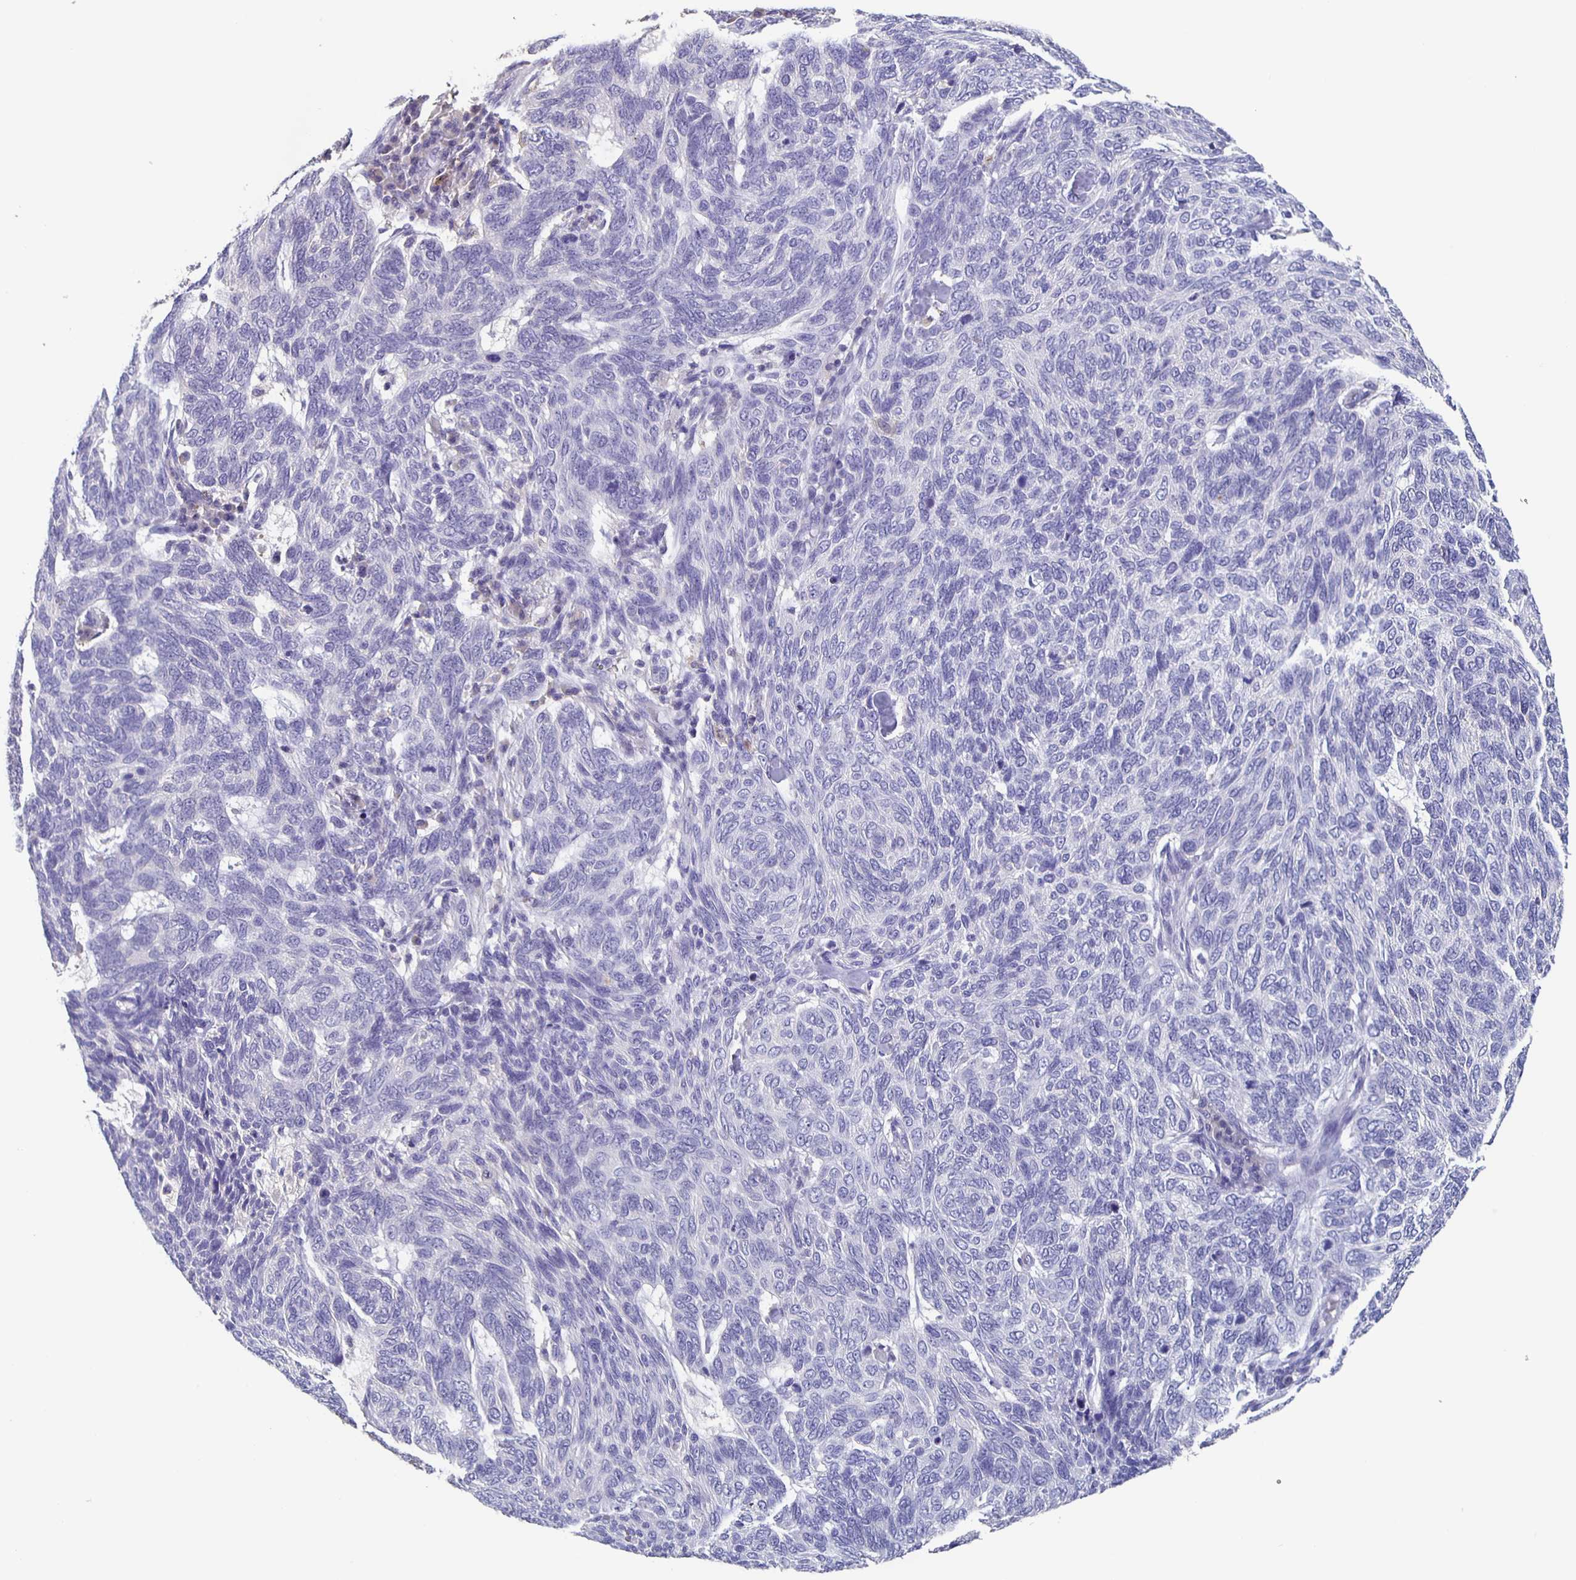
{"staining": {"intensity": "negative", "quantity": "none", "location": "none"}, "tissue": "skin cancer", "cell_type": "Tumor cells", "image_type": "cancer", "snomed": [{"axis": "morphology", "description": "Basal cell carcinoma"}, {"axis": "topography", "description": "Skin"}], "caption": "Tumor cells are negative for protein expression in human skin basal cell carcinoma.", "gene": "CACNA2D2", "patient": {"sex": "female", "age": 65}}